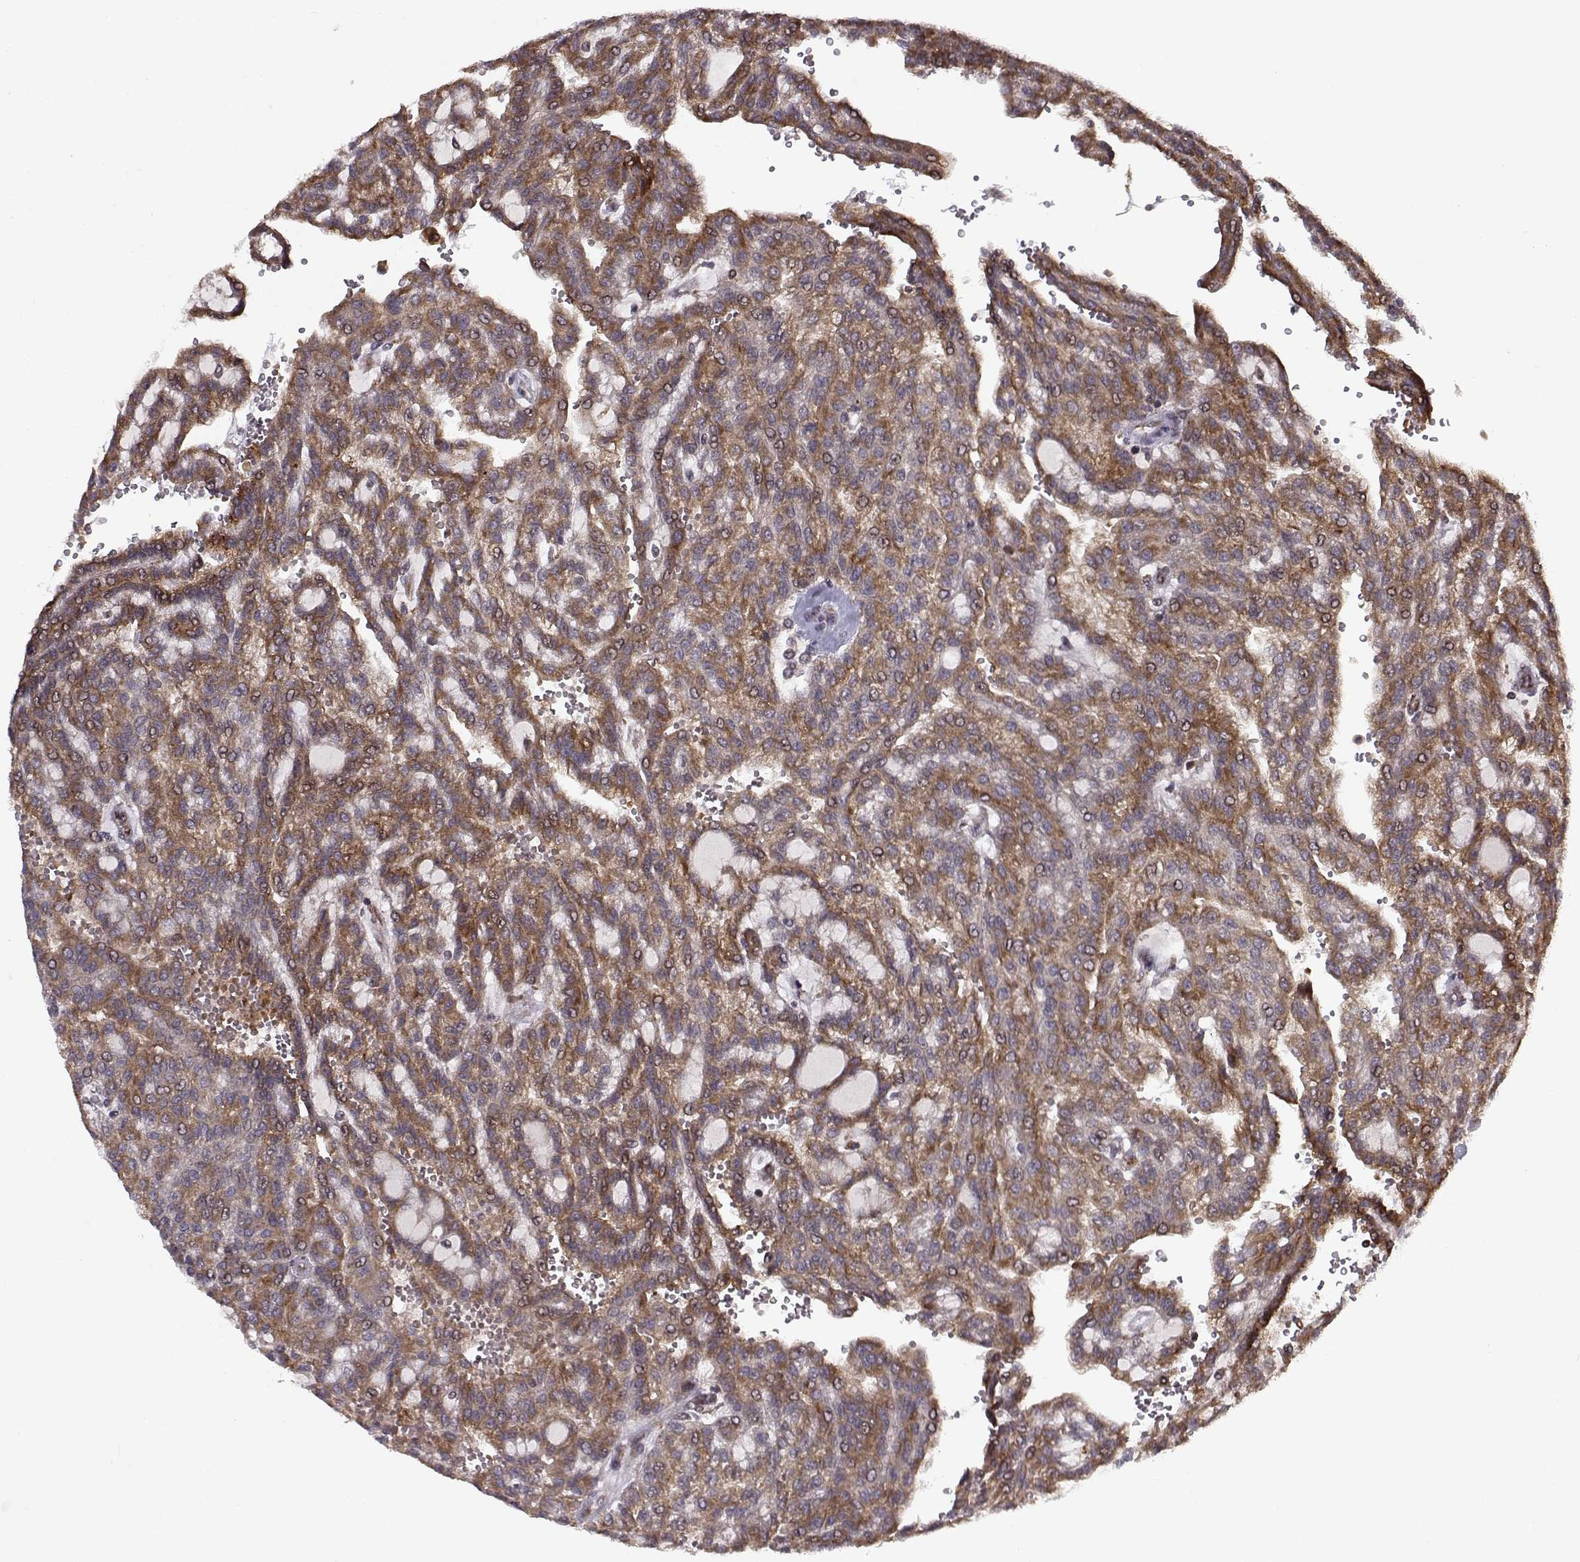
{"staining": {"intensity": "strong", "quantity": ">75%", "location": "cytoplasmic/membranous"}, "tissue": "renal cancer", "cell_type": "Tumor cells", "image_type": "cancer", "snomed": [{"axis": "morphology", "description": "Adenocarcinoma, NOS"}, {"axis": "topography", "description": "Kidney"}], "caption": "Human renal cancer (adenocarcinoma) stained for a protein (brown) displays strong cytoplasmic/membranous positive expression in approximately >75% of tumor cells.", "gene": "RPL31", "patient": {"sex": "male", "age": 63}}